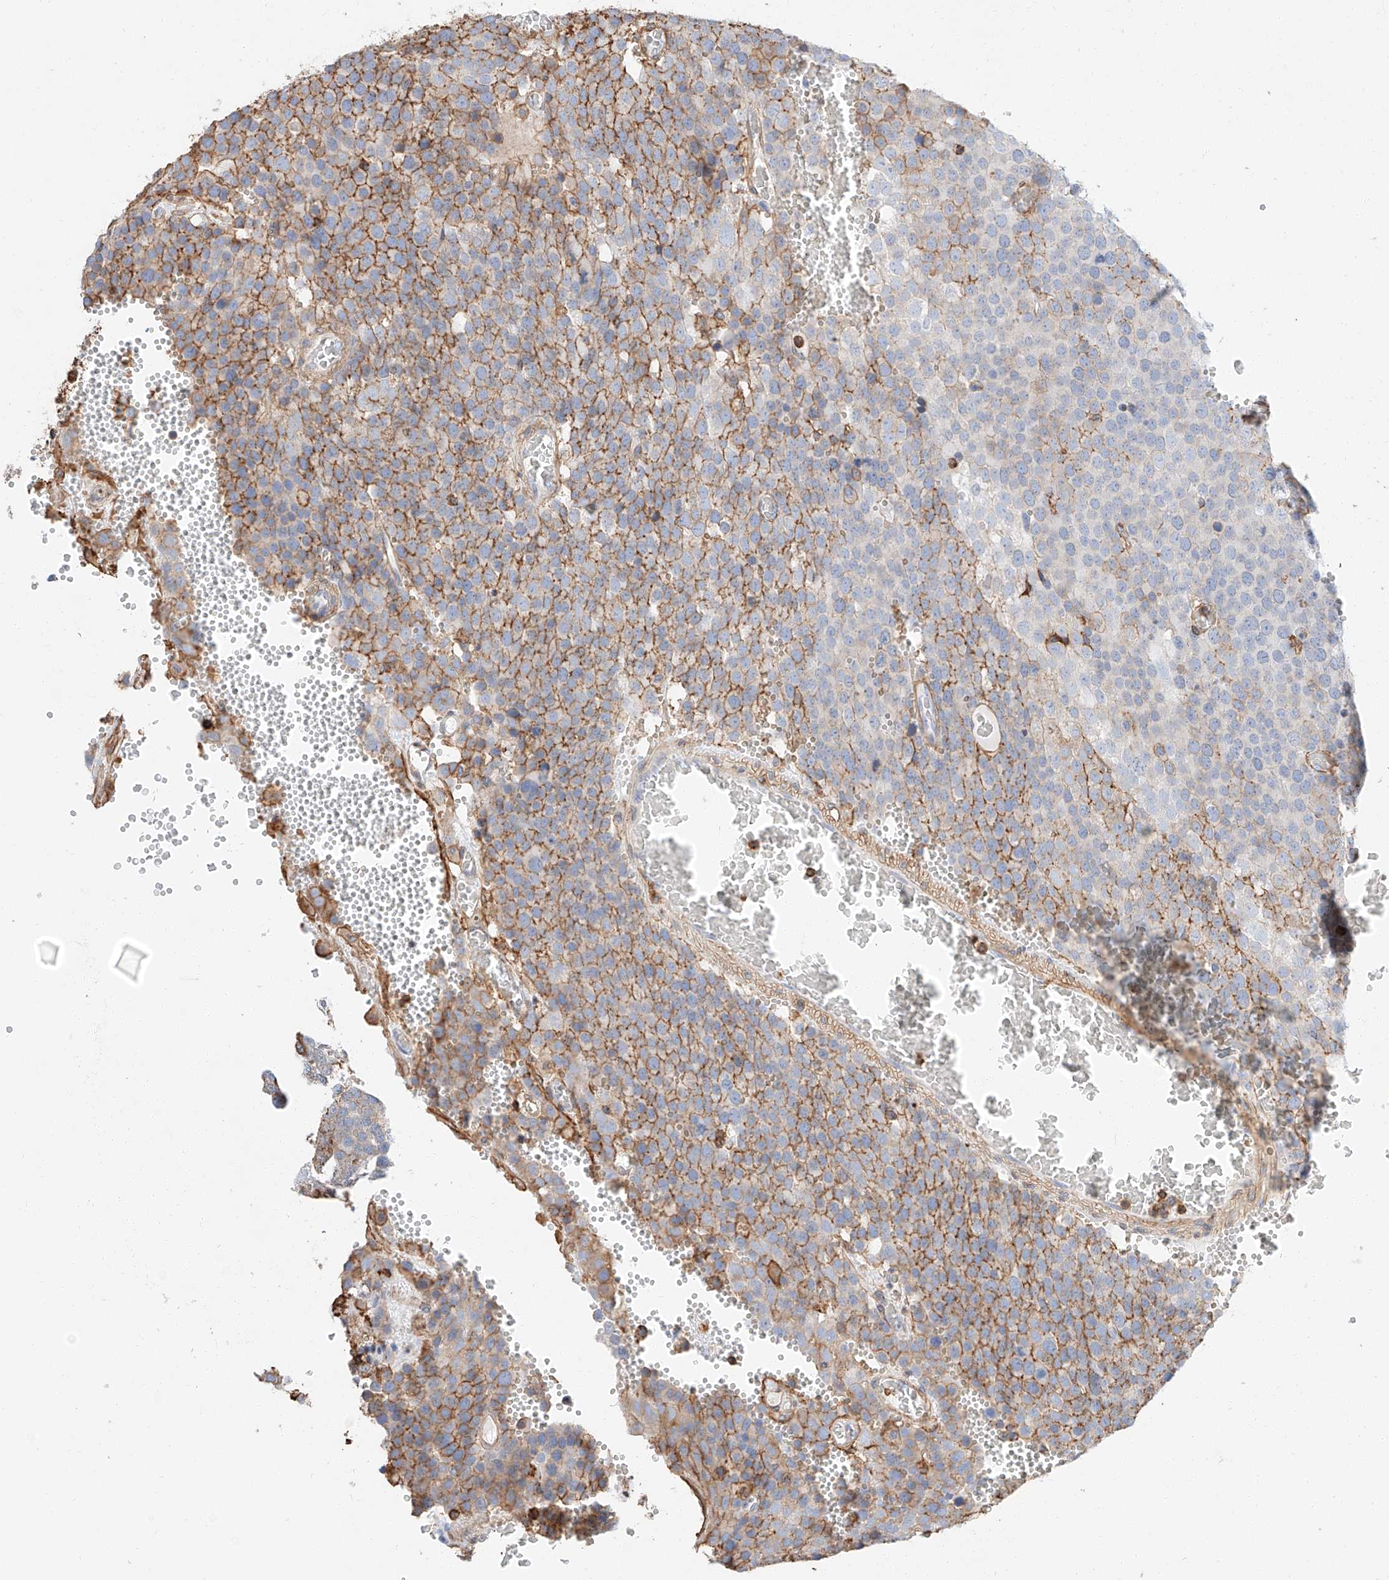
{"staining": {"intensity": "moderate", "quantity": "25%-75%", "location": "cytoplasmic/membranous"}, "tissue": "testis cancer", "cell_type": "Tumor cells", "image_type": "cancer", "snomed": [{"axis": "morphology", "description": "Seminoma, NOS"}, {"axis": "topography", "description": "Testis"}], "caption": "Seminoma (testis) was stained to show a protein in brown. There is medium levels of moderate cytoplasmic/membranous expression in about 25%-75% of tumor cells. (DAB (3,3'-diaminobenzidine) IHC with brightfield microscopy, high magnification).", "gene": "WFS1", "patient": {"sex": "male", "age": 71}}